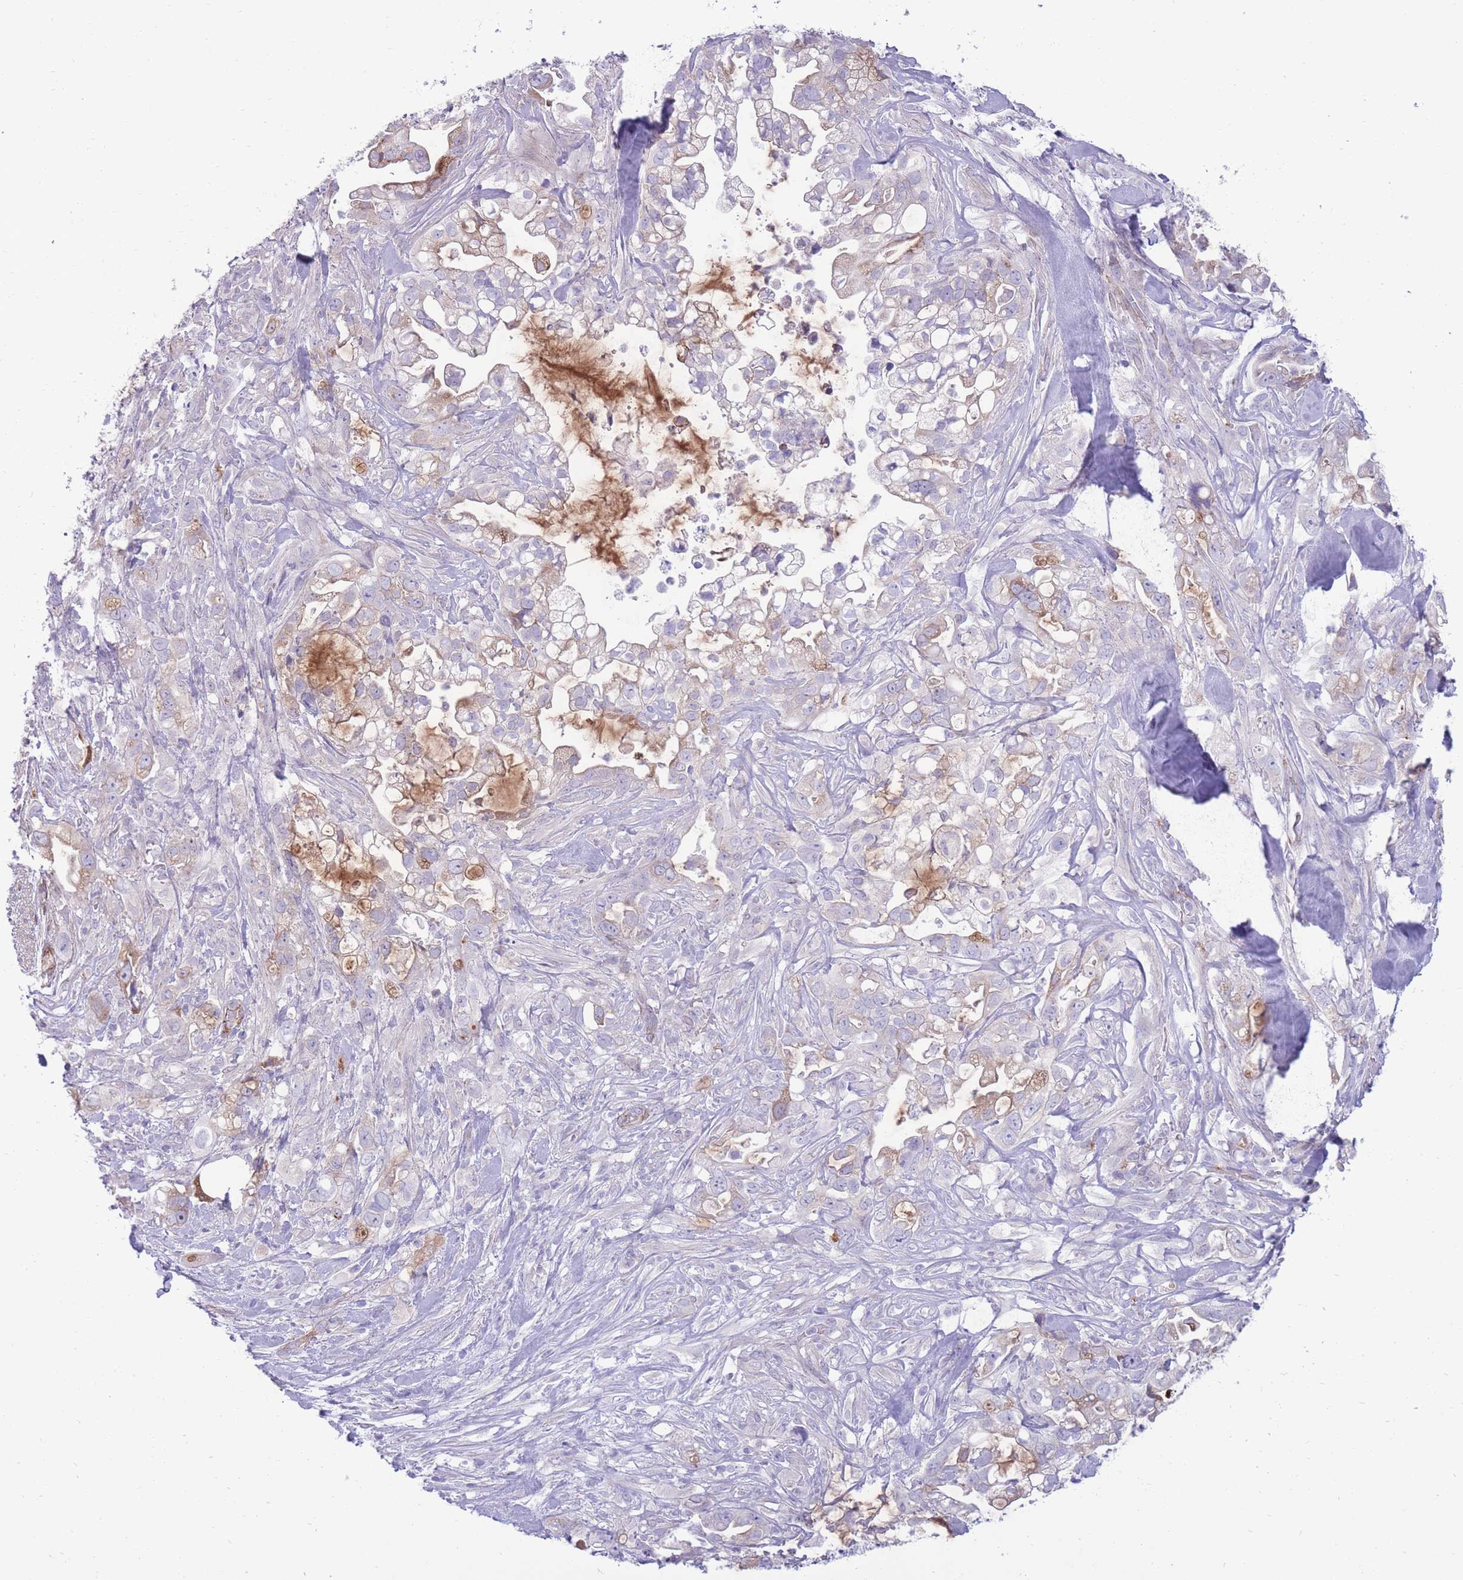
{"staining": {"intensity": "weak", "quantity": "<25%", "location": "cytoplasmic/membranous"}, "tissue": "pancreatic cancer", "cell_type": "Tumor cells", "image_type": "cancer", "snomed": [{"axis": "morphology", "description": "Adenocarcinoma, NOS"}, {"axis": "topography", "description": "Pancreas"}], "caption": "Micrograph shows no protein expression in tumor cells of pancreatic cancer tissue. (Brightfield microscopy of DAB (3,3'-diaminobenzidine) immunohistochemistry at high magnification).", "gene": "RGS11", "patient": {"sex": "female", "age": 61}}